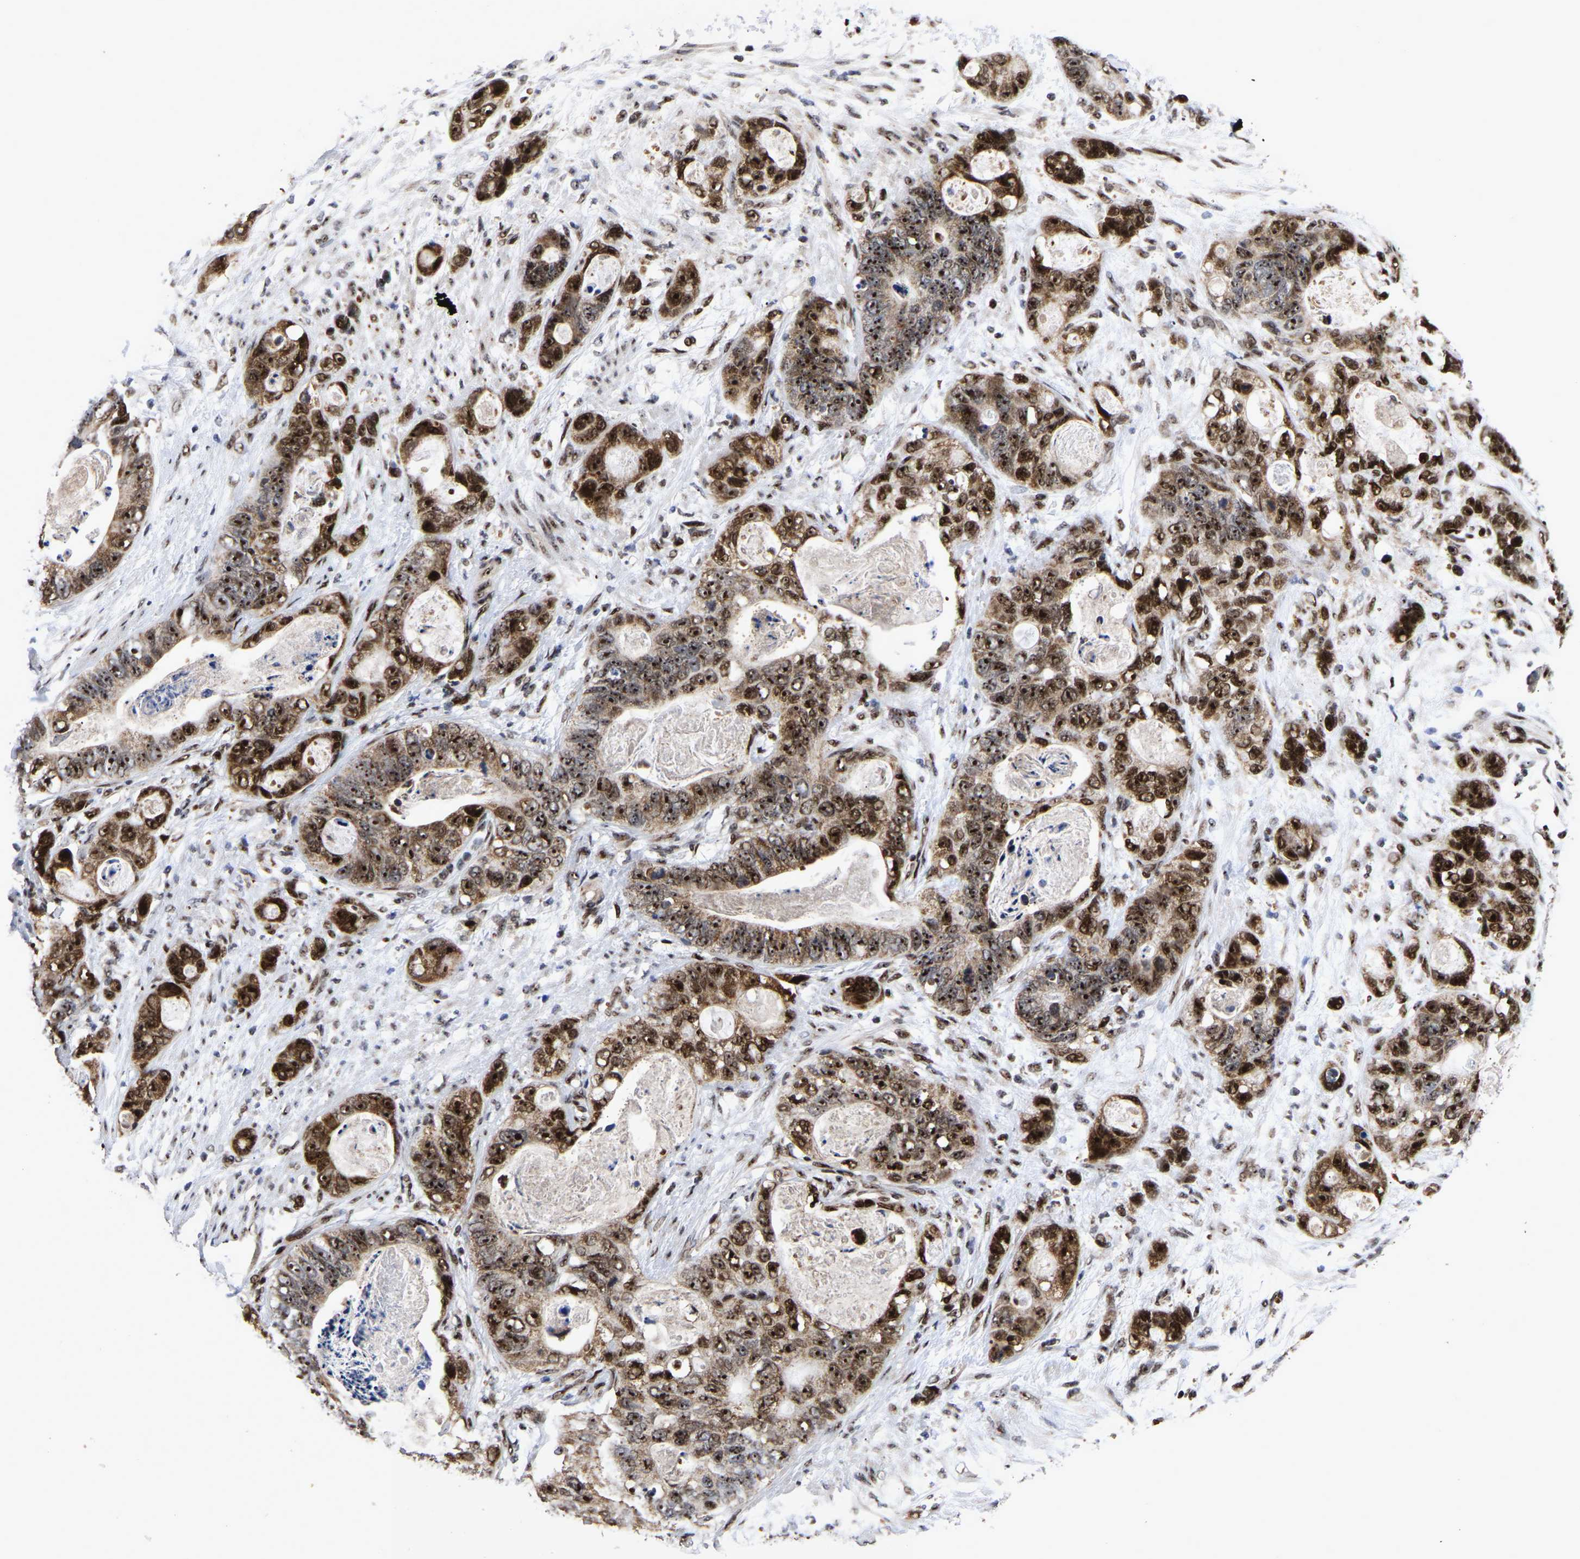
{"staining": {"intensity": "strong", "quantity": ">75%", "location": "cytoplasmic/membranous,nuclear"}, "tissue": "stomach cancer", "cell_type": "Tumor cells", "image_type": "cancer", "snomed": [{"axis": "morphology", "description": "Normal tissue, NOS"}, {"axis": "morphology", "description": "Adenocarcinoma, NOS"}, {"axis": "topography", "description": "Stomach"}], "caption": "A brown stain labels strong cytoplasmic/membranous and nuclear positivity of a protein in stomach adenocarcinoma tumor cells.", "gene": "JUNB", "patient": {"sex": "female", "age": 89}}